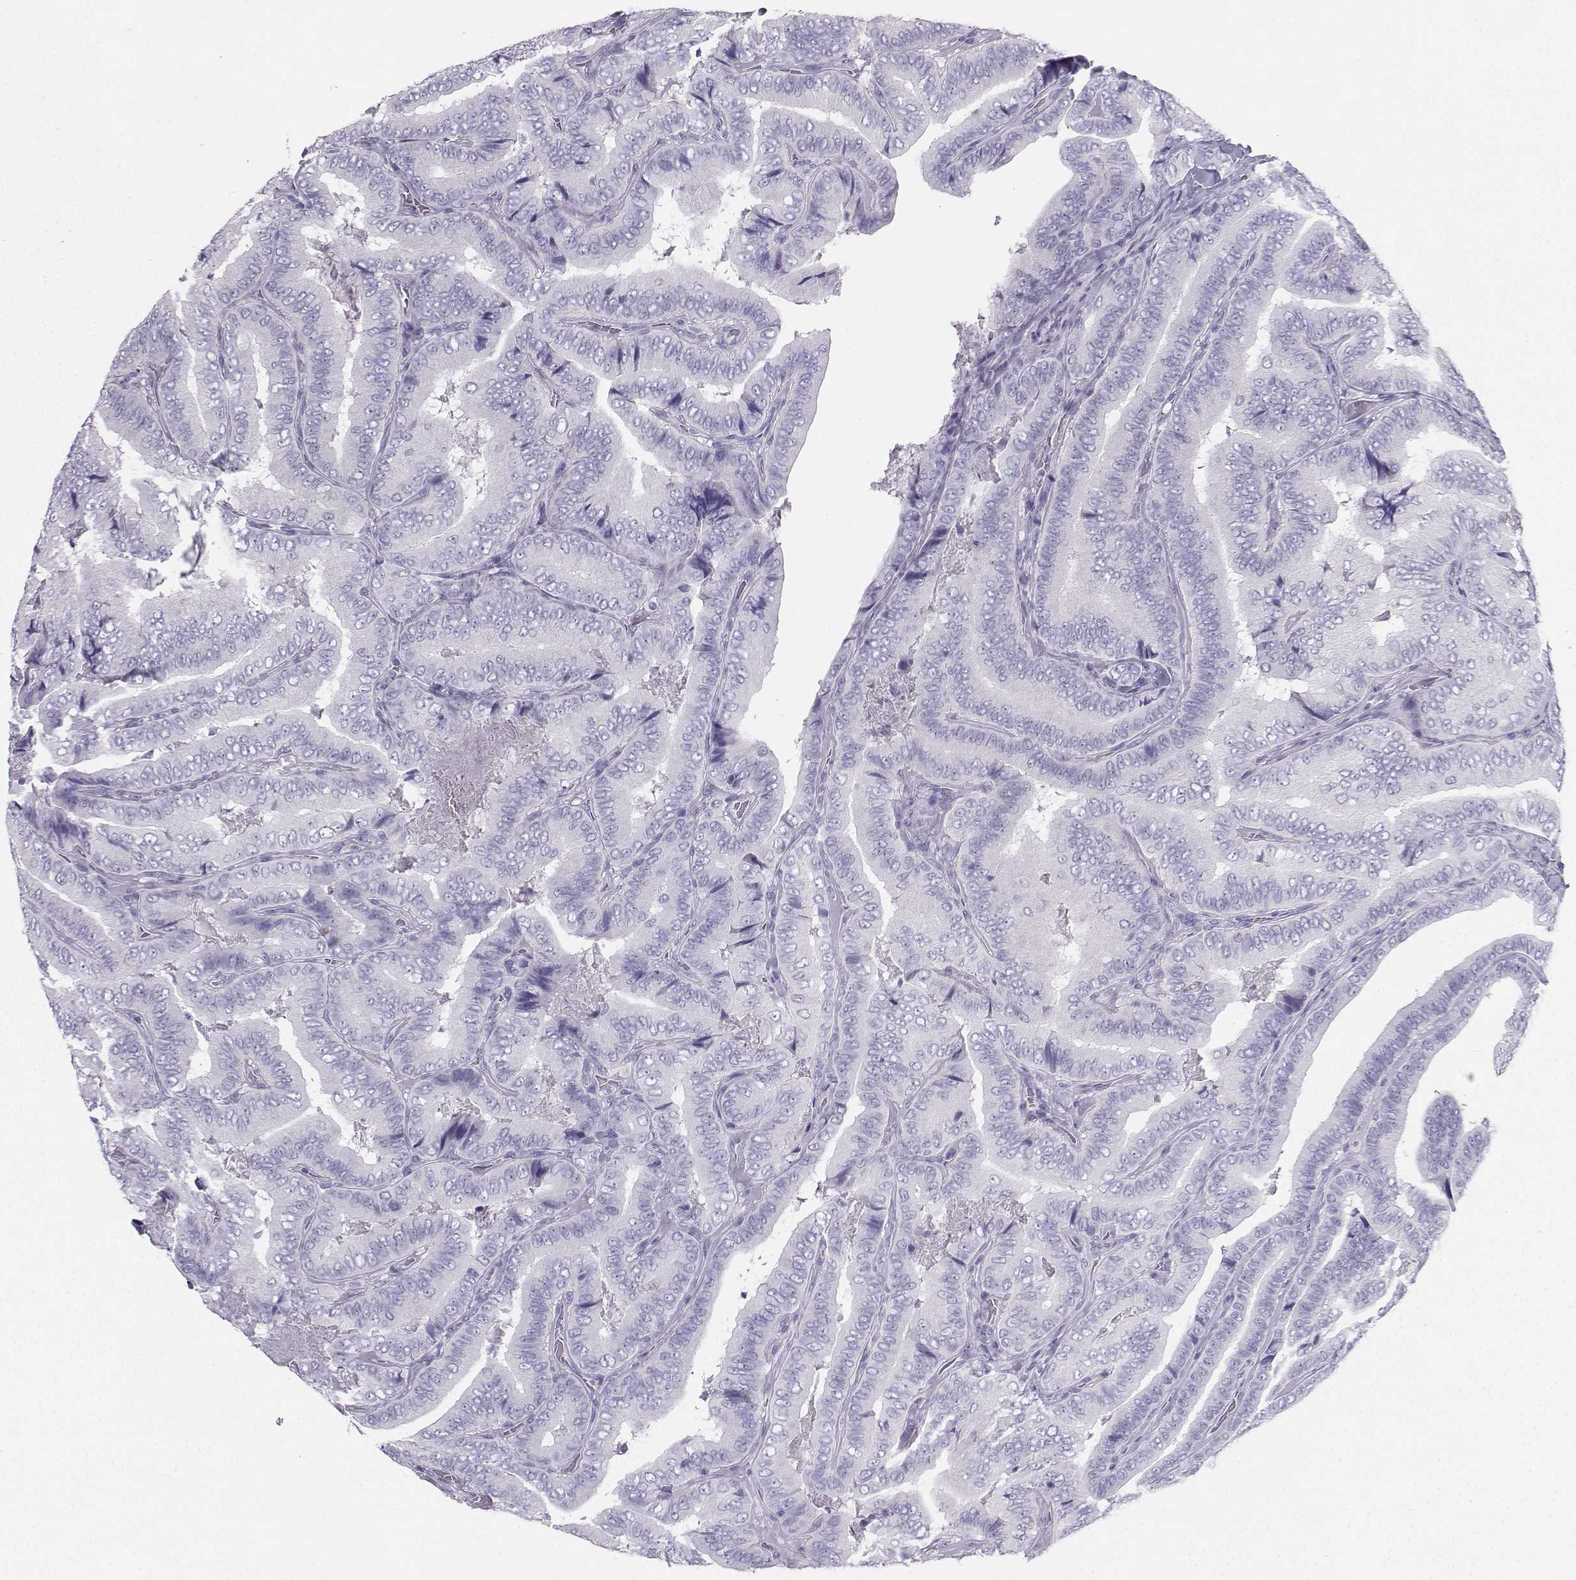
{"staining": {"intensity": "negative", "quantity": "none", "location": "none"}, "tissue": "thyroid cancer", "cell_type": "Tumor cells", "image_type": "cancer", "snomed": [{"axis": "morphology", "description": "Papillary adenocarcinoma, NOS"}, {"axis": "topography", "description": "Thyroid gland"}], "caption": "Tumor cells are negative for brown protein staining in thyroid papillary adenocarcinoma.", "gene": "IQCD", "patient": {"sex": "male", "age": 61}}